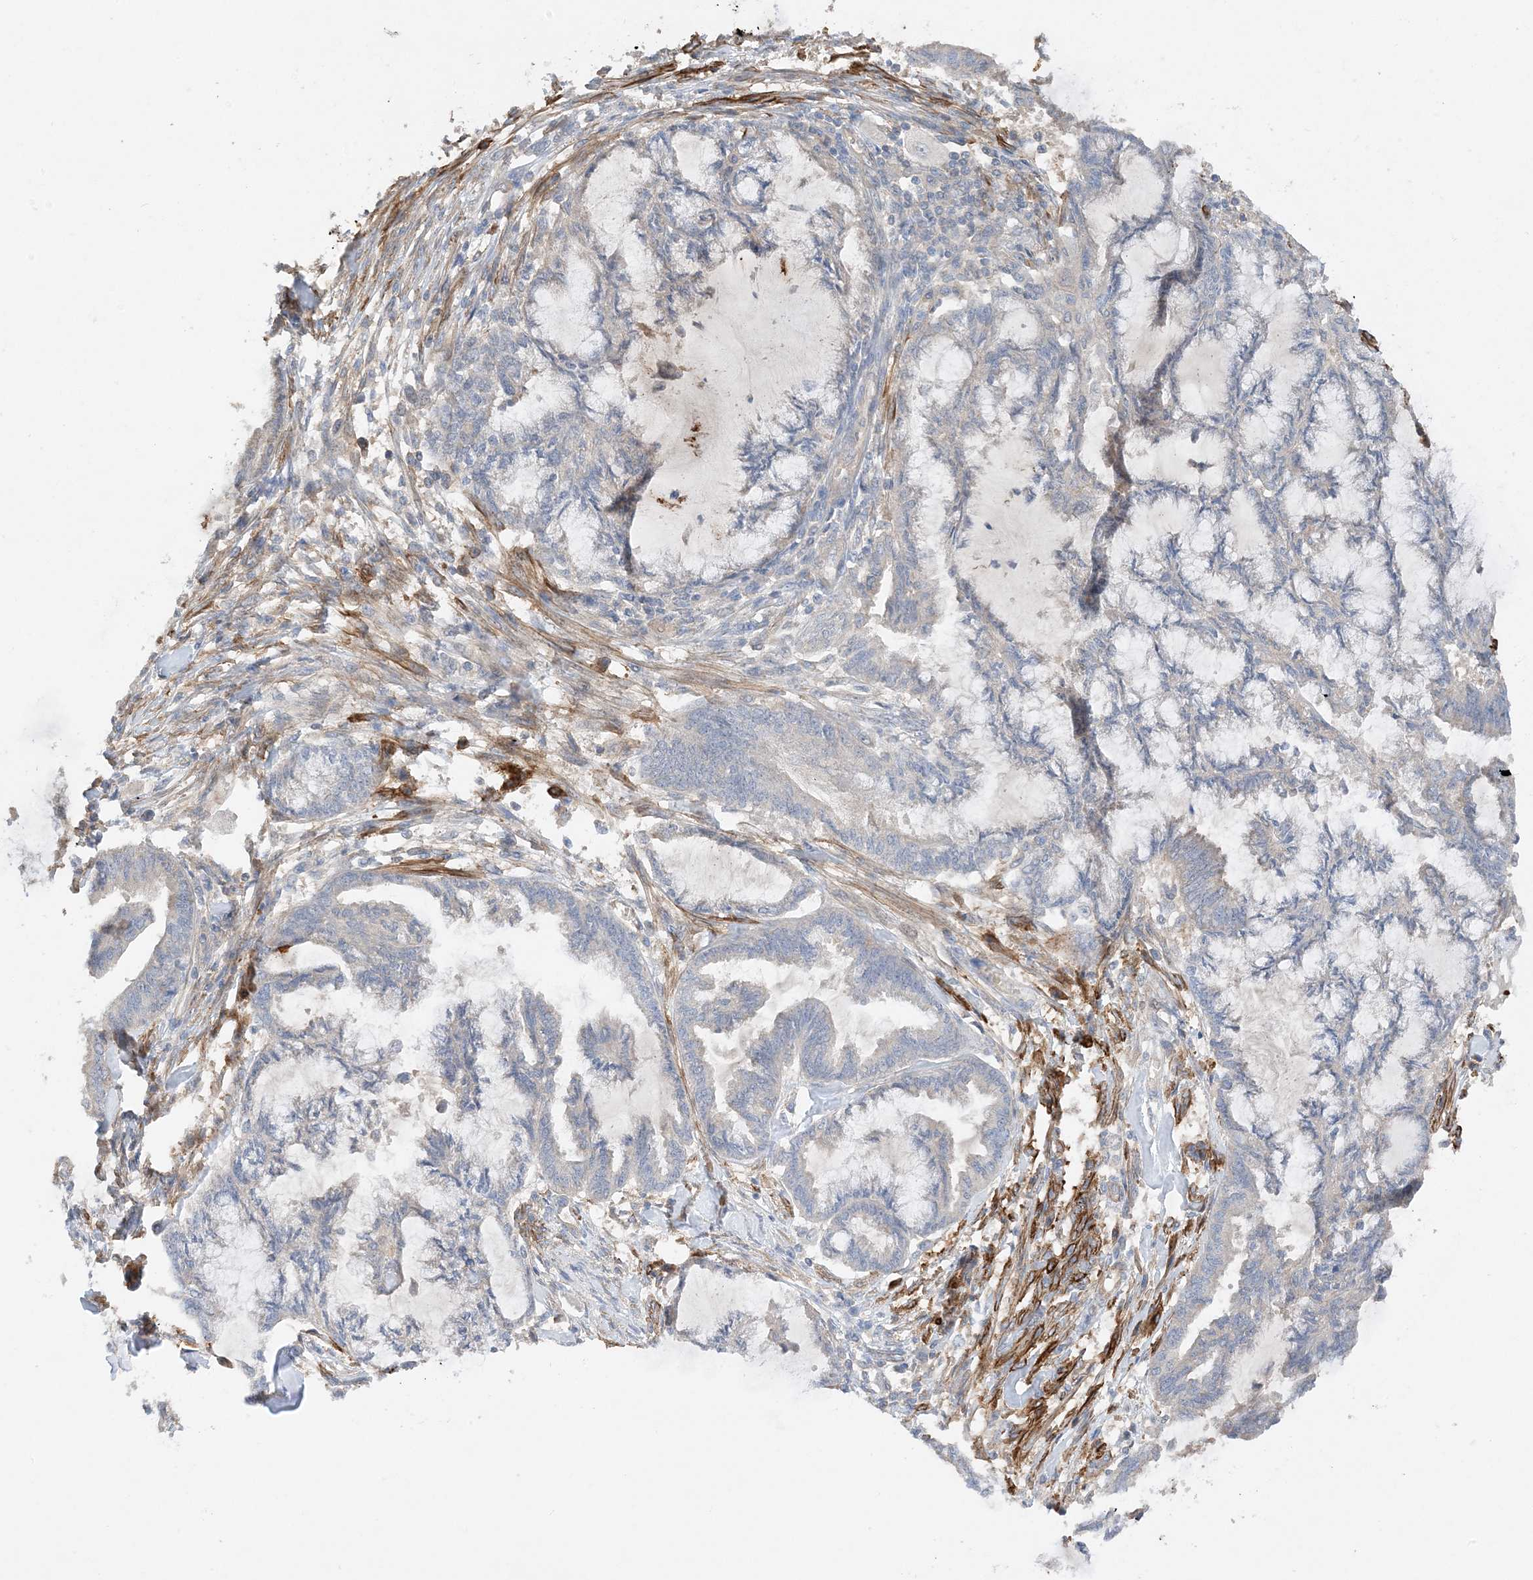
{"staining": {"intensity": "negative", "quantity": "none", "location": "none"}, "tissue": "endometrial cancer", "cell_type": "Tumor cells", "image_type": "cancer", "snomed": [{"axis": "morphology", "description": "Adenocarcinoma, NOS"}, {"axis": "topography", "description": "Endometrium"}], "caption": "DAB immunohistochemical staining of endometrial adenocarcinoma shows no significant positivity in tumor cells. (DAB (3,3'-diaminobenzidine) IHC with hematoxylin counter stain).", "gene": "KIFBP", "patient": {"sex": "female", "age": 86}}